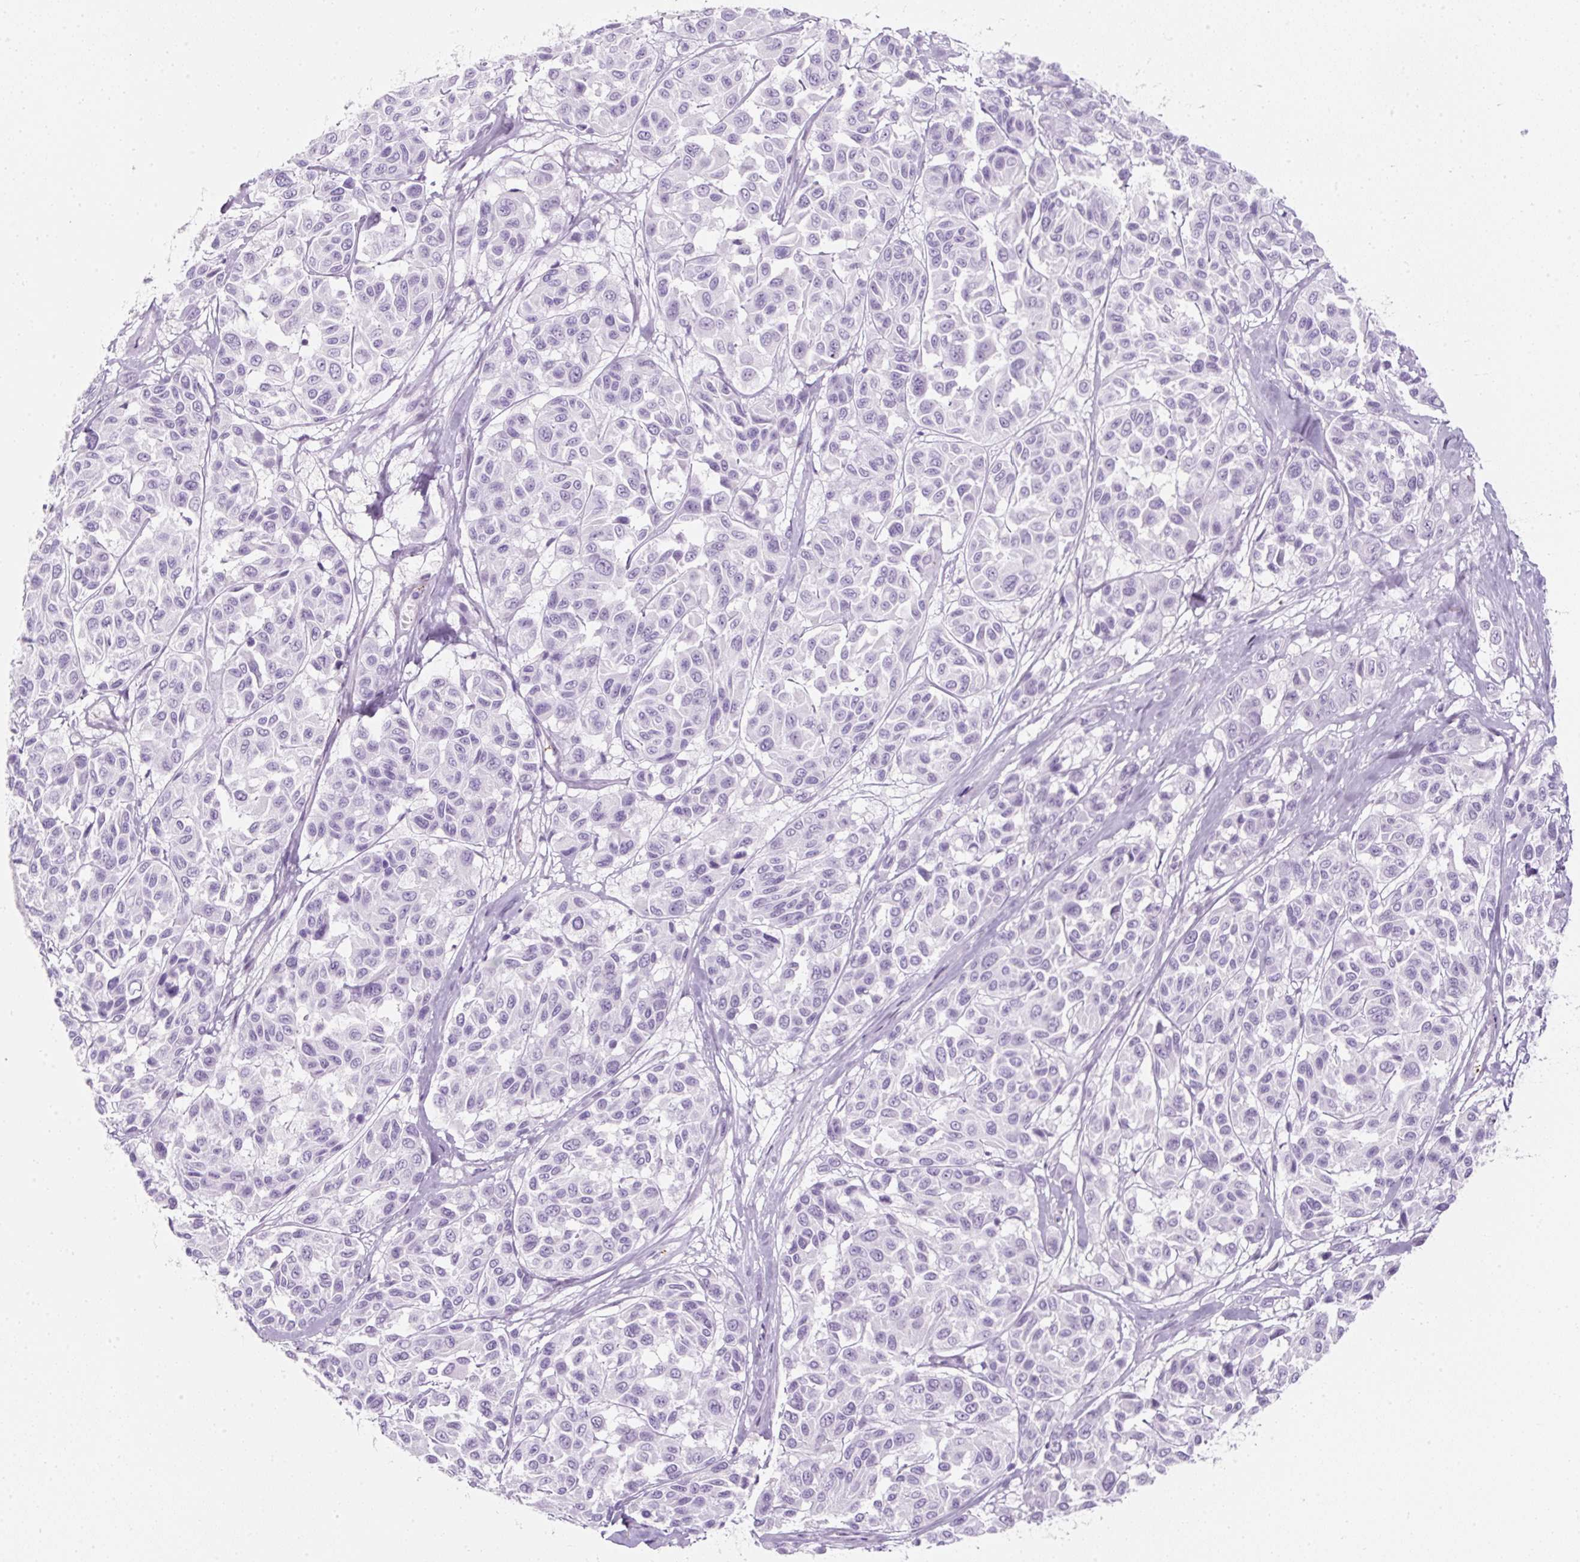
{"staining": {"intensity": "negative", "quantity": "none", "location": "none"}, "tissue": "melanoma", "cell_type": "Tumor cells", "image_type": "cancer", "snomed": [{"axis": "morphology", "description": "Malignant melanoma, NOS"}, {"axis": "topography", "description": "Skin"}], "caption": "Immunohistochemistry micrograph of melanoma stained for a protein (brown), which demonstrates no staining in tumor cells. (Brightfield microscopy of DAB IHC at high magnification).", "gene": "PF4V1", "patient": {"sex": "female", "age": 66}}